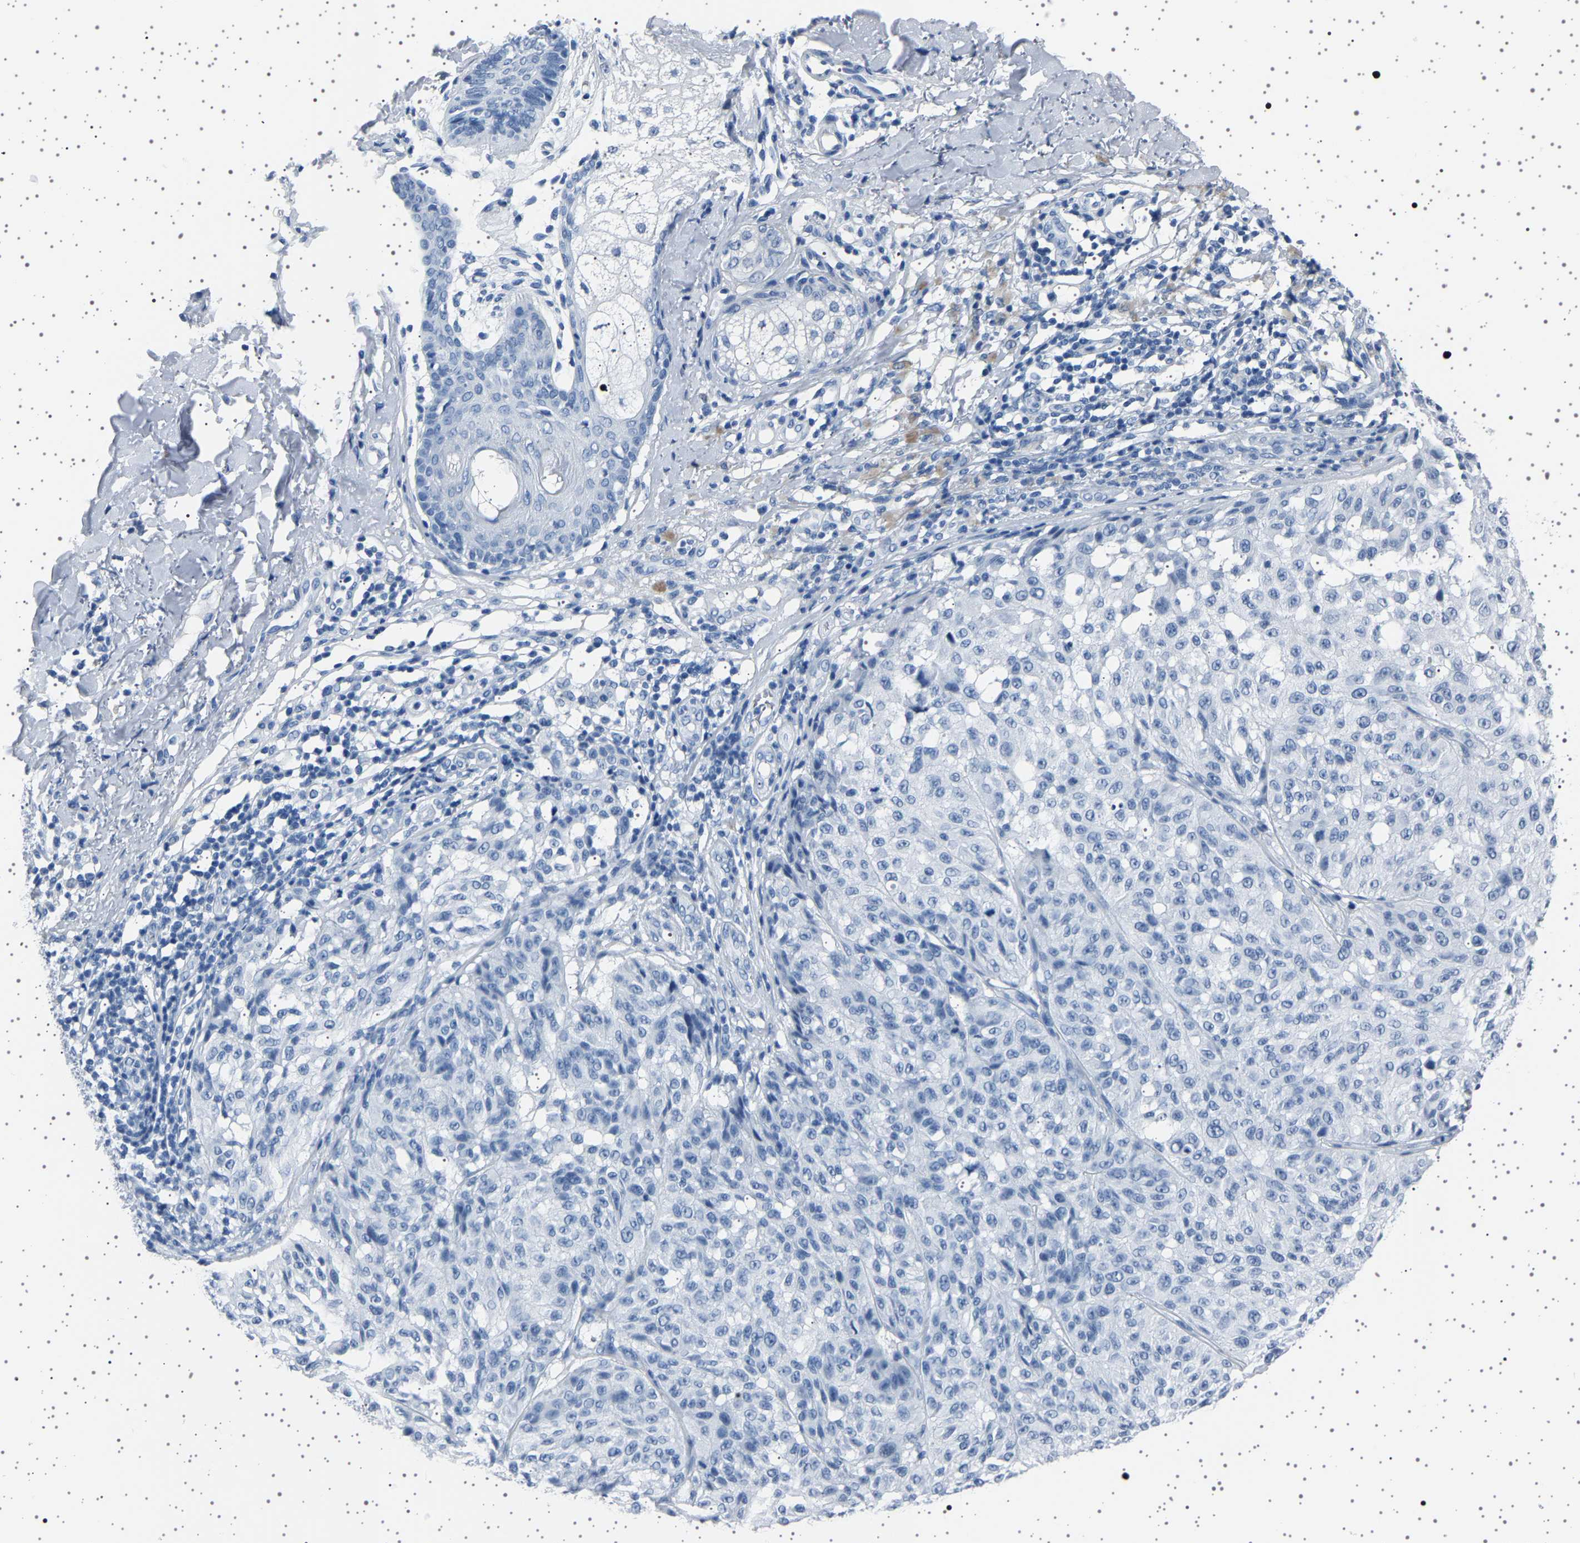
{"staining": {"intensity": "negative", "quantity": "none", "location": "none"}, "tissue": "melanoma", "cell_type": "Tumor cells", "image_type": "cancer", "snomed": [{"axis": "morphology", "description": "Malignant melanoma, NOS"}, {"axis": "topography", "description": "Skin"}], "caption": "Tumor cells show no significant expression in malignant melanoma. (DAB immunohistochemistry (IHC), high magnification).", "gene": "TFF3", "patient": {"sex": "female", "age": 46}}